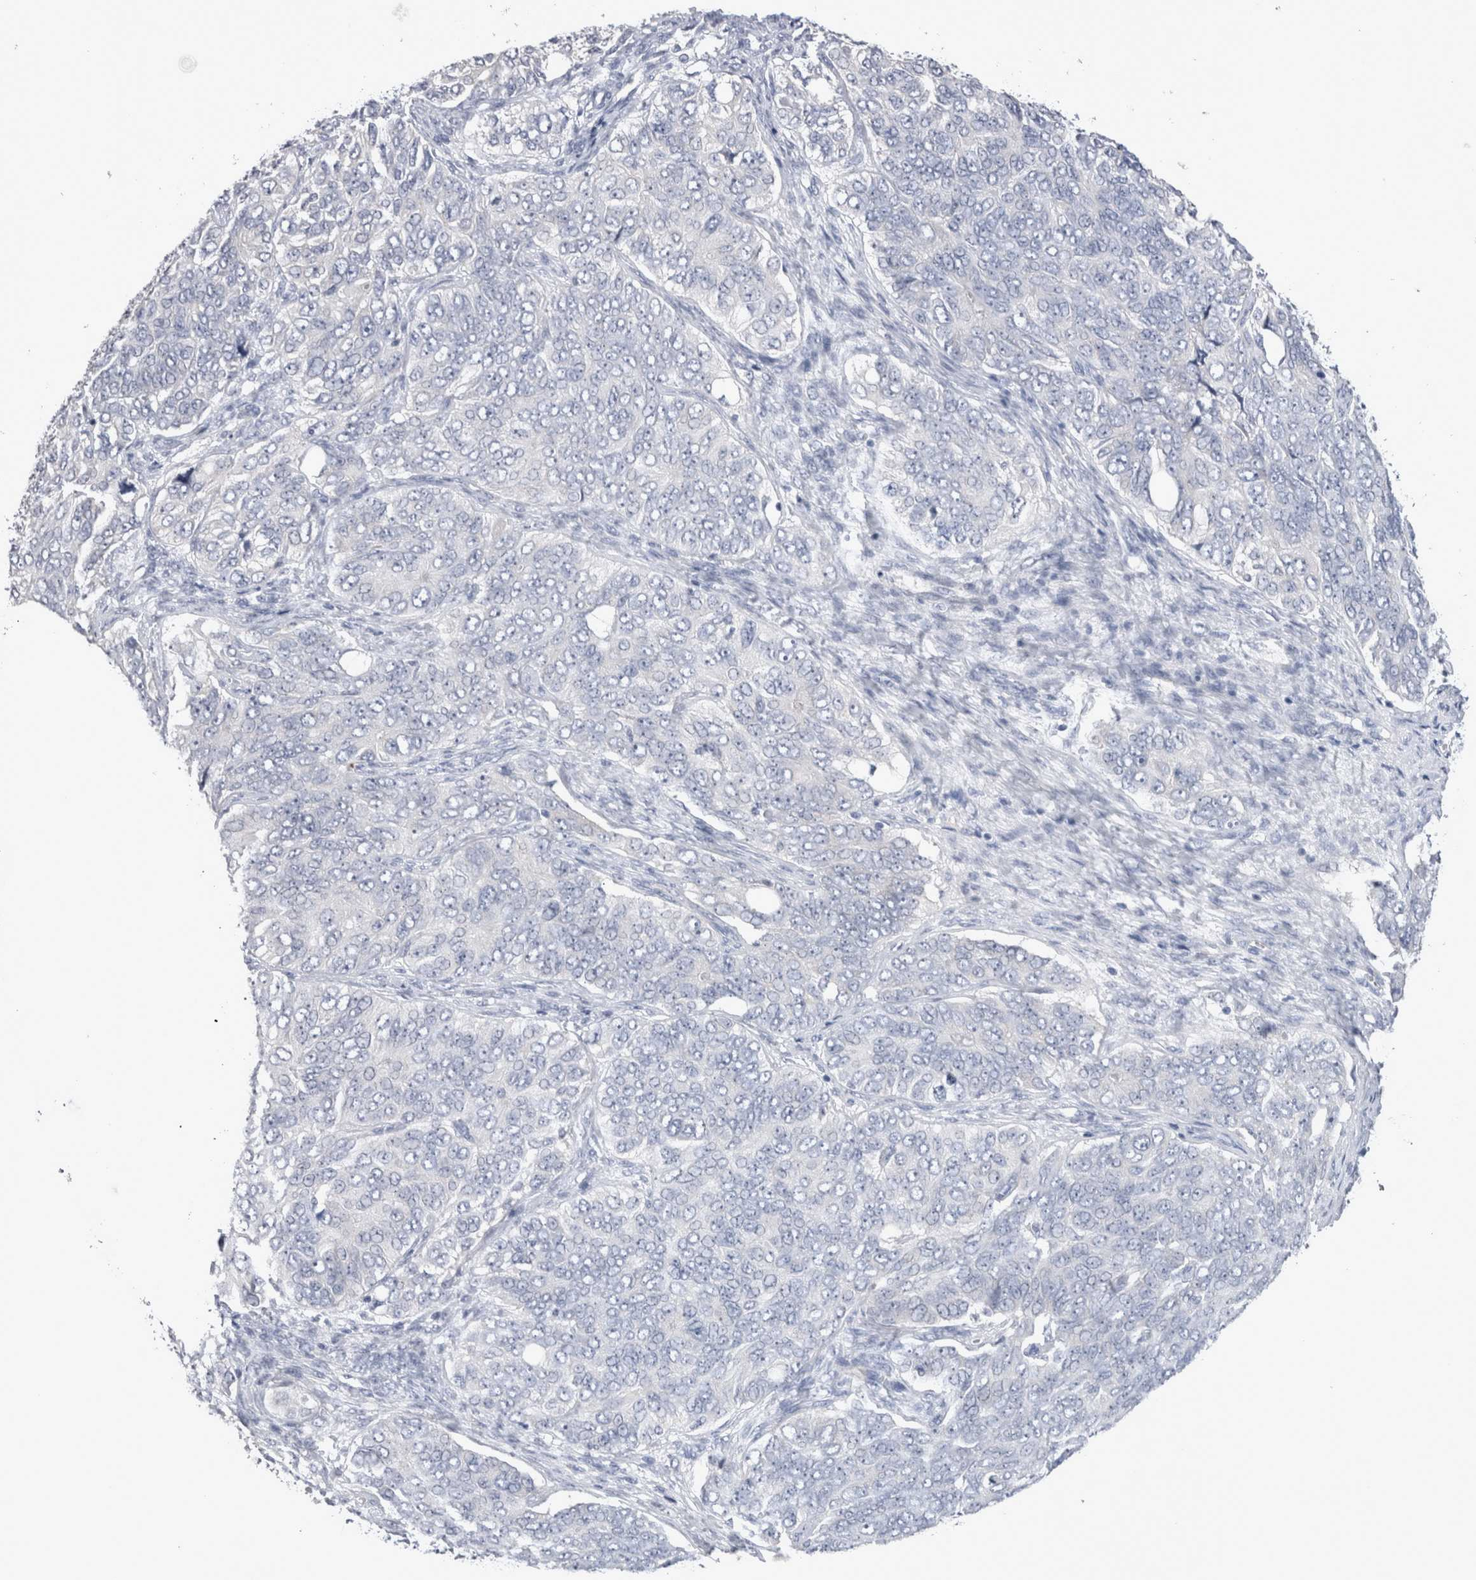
{"staining": {"intensity": "negative", "quantity": "none", "location": "none"}, "tissue": "ovarian cancer", "cell_type": "Tumor cells", "image_type": "cancer", "snomed": [{"axis": "morphology", "description": "Carcinoma, endometroid"}, {"axis": "topography", "description": "Ovary"}], "caption": "This is an IHC micrograph of human ovarian cancer (endometroid carcinoma). There is no positivity in tumor cells.", "gene": "CRYBG1", "patient": {"sex": "female", "age": 51}}